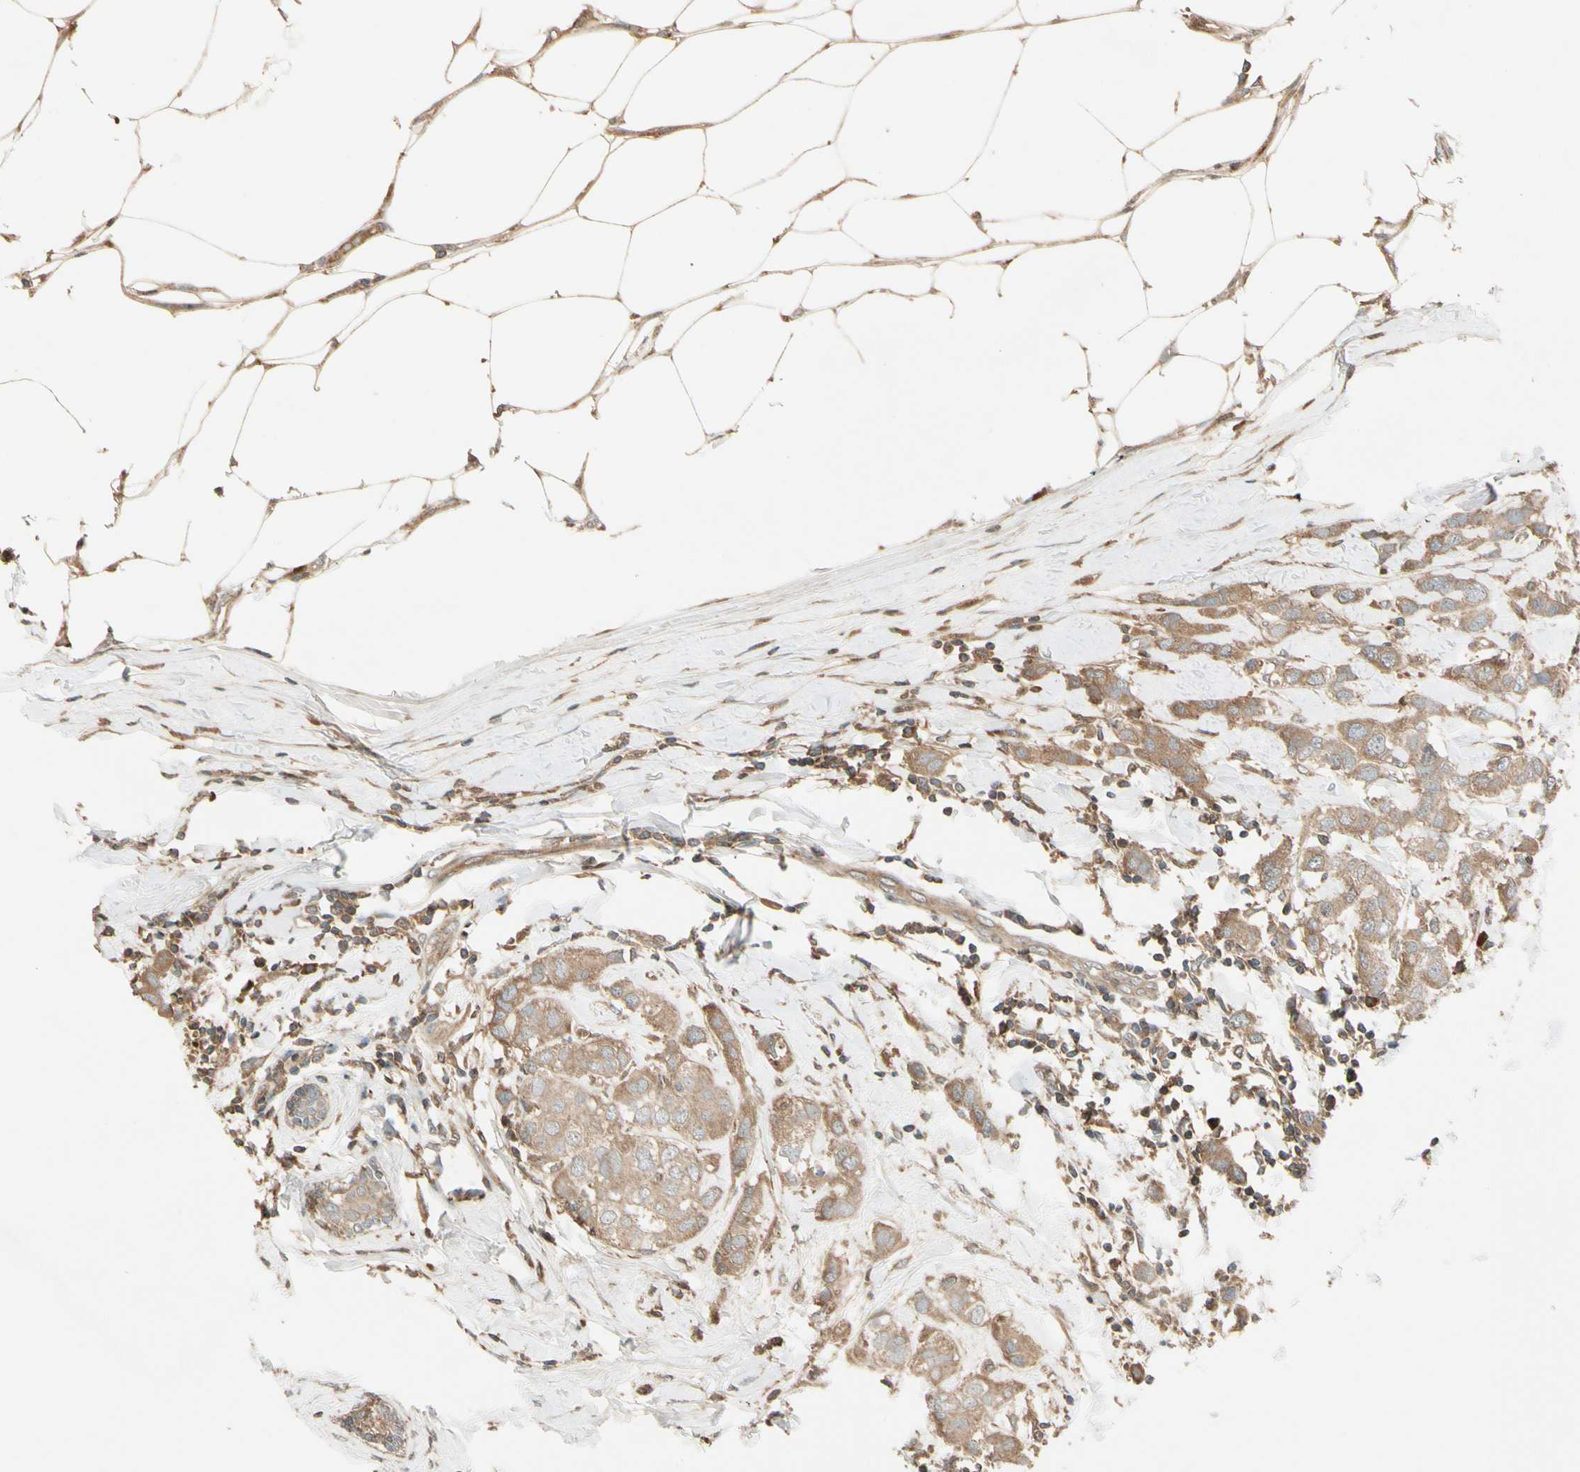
{"staining": {"intensity": "moderate", "quantity": ">75%", "location": "cytoplasmic/membranous"}, "tissue": "breast cancer", "cell_type": "Tumor cells", "image_type": "cancer", "snomed": [{"axis": "morphology", "description": "Duct carcinoma"}, {"axis": "topography", "description": "Breast"}], "caption": "Immunohistochemical staining of human breast cancer shows moderate cytoplasmic/membranous protein staining in approximately >75% of tumor cells. (brown staining indicates protein expression, while blue staining denotes nuclei).", "gene": "ACVR1C", "patient": {"sex": "female", "age": 50}}